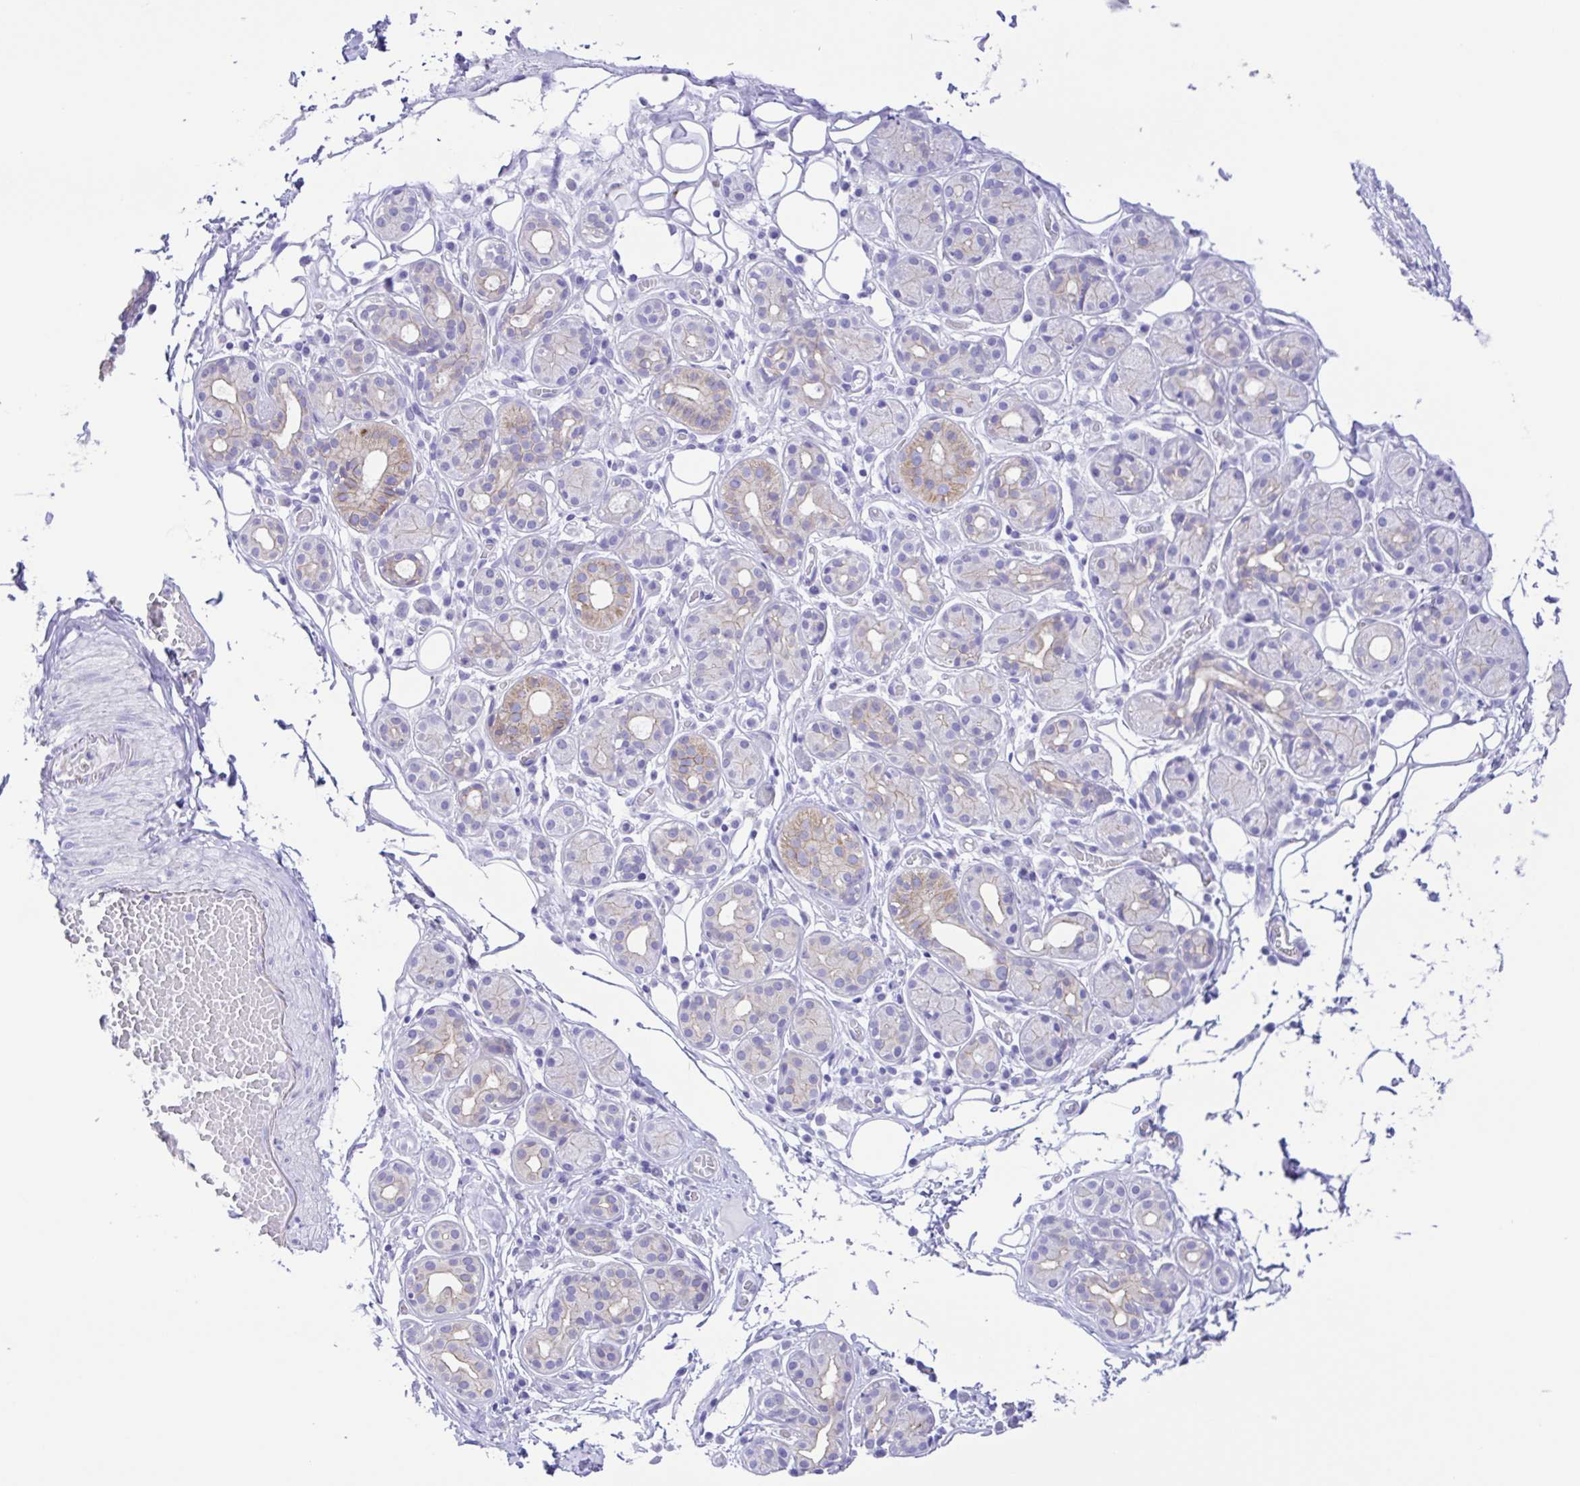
{"staining": {"intensity": "weak", "quantity": "<25%", "location": "cytoplasmic/membranous"}, "tissue": "salivary gland", "cell_type": "Glandular cells", "image_type": "normal", "snomed": [{"axis": "morphology", "description": "Normal tissue, NOS"}, {"axis": "topography", "description": "Salivary gland"}, {"axis": "topography", "description": "Peripheral nerve tissue"}], "caption": "The photomicrograph shows no staining of glandular cells in unremarkable salivary gland.", "gene": "CYP11A1", "patient": {"sex": "male", "age": 71}}